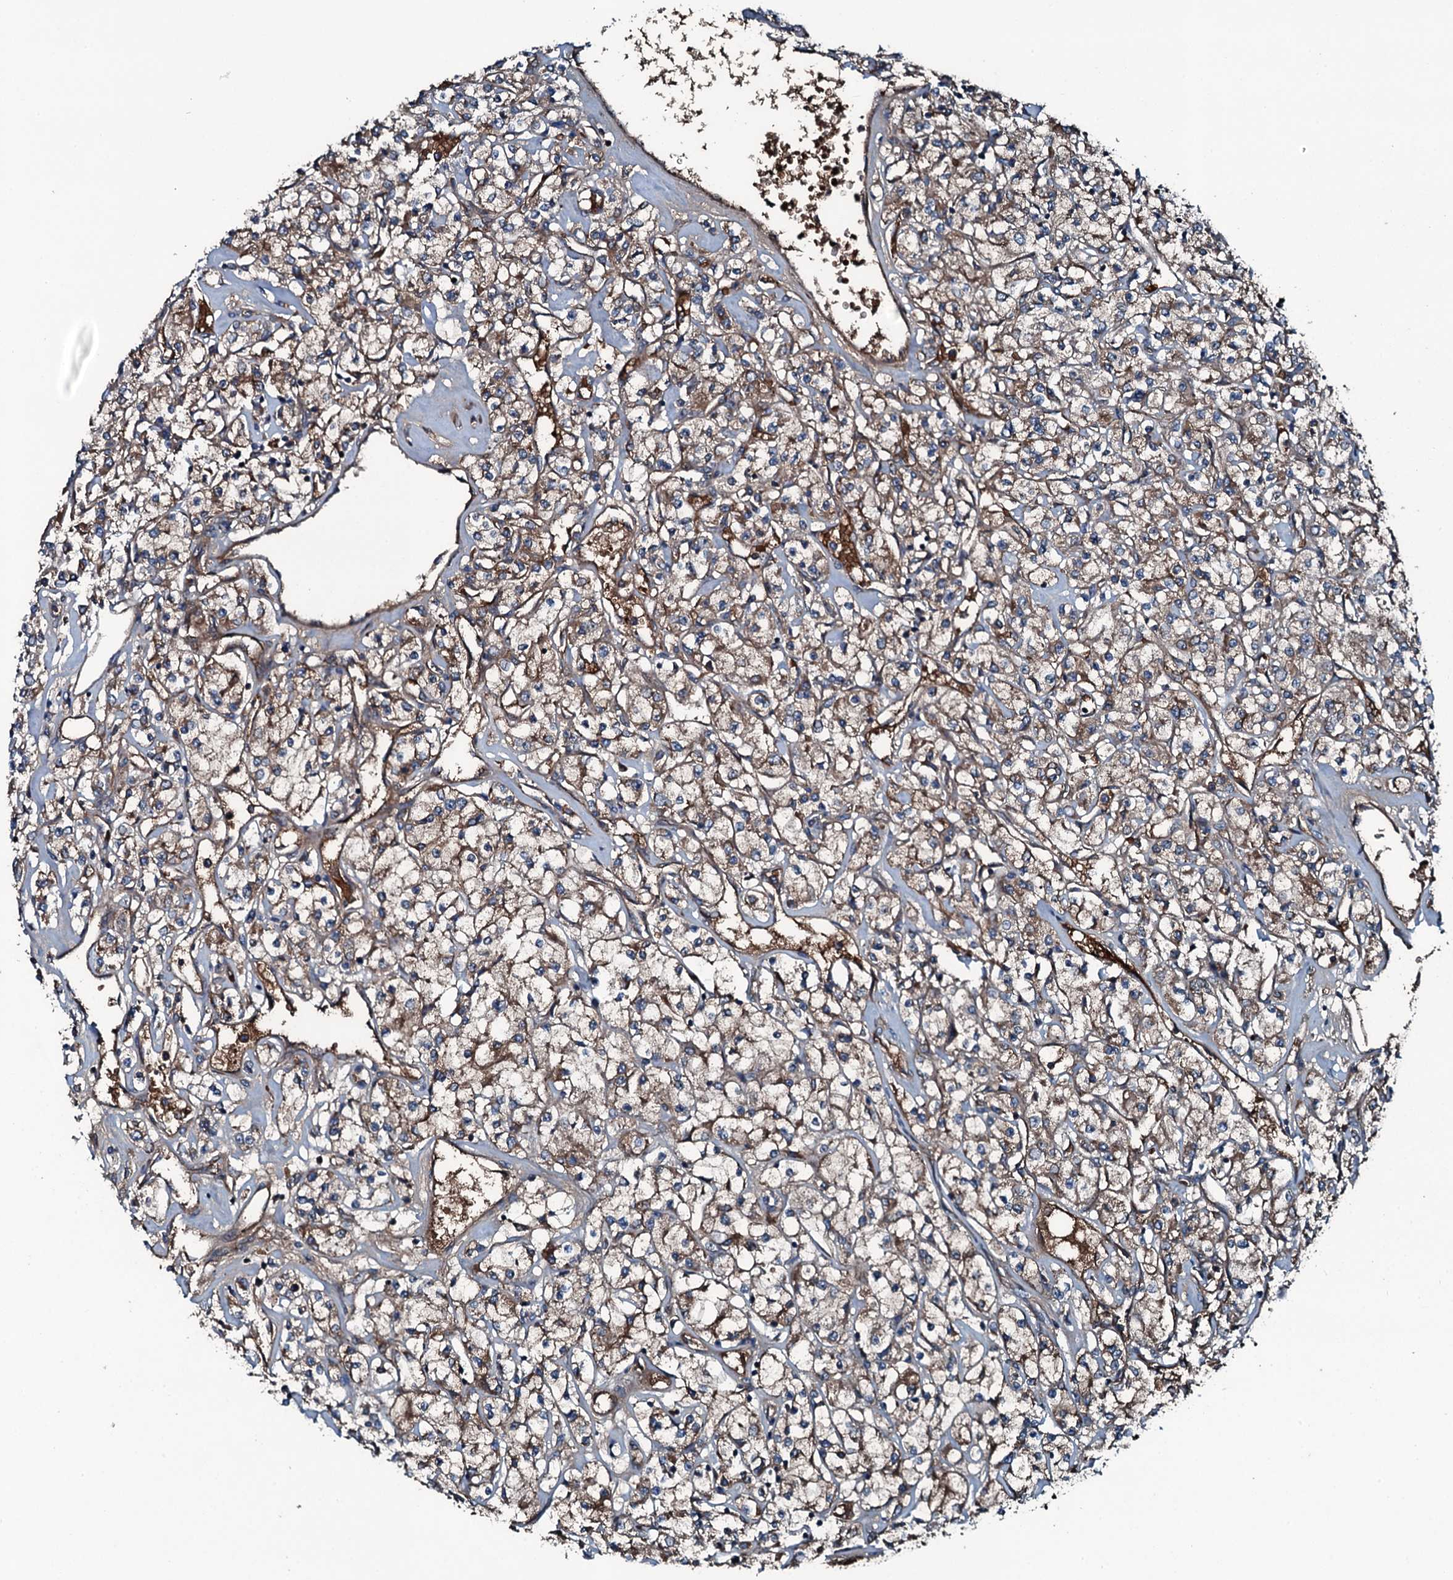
{"staining": {"intensity": "moderate", "quantity": "25%-75%", "location": "cytoplasmic/membranous"}, "tissue": "renal cancer", "cell_type": "Tumor cells", "image_type": "cancer", "snomed": [{"axis": "morphology", "description": "Adenocarcinoma, NOS"}, {"axis": "topography", "description": "Kidney"}], "caption": "Human renal cancer (adenocarcinoma) stained for a protein (brown) reveals moderate cytoplasmic/membranous positive expression in about 25%-75% of tumor cells.", "gene": "TRIM7", "patient": {"sex": "female", "age": 59}}